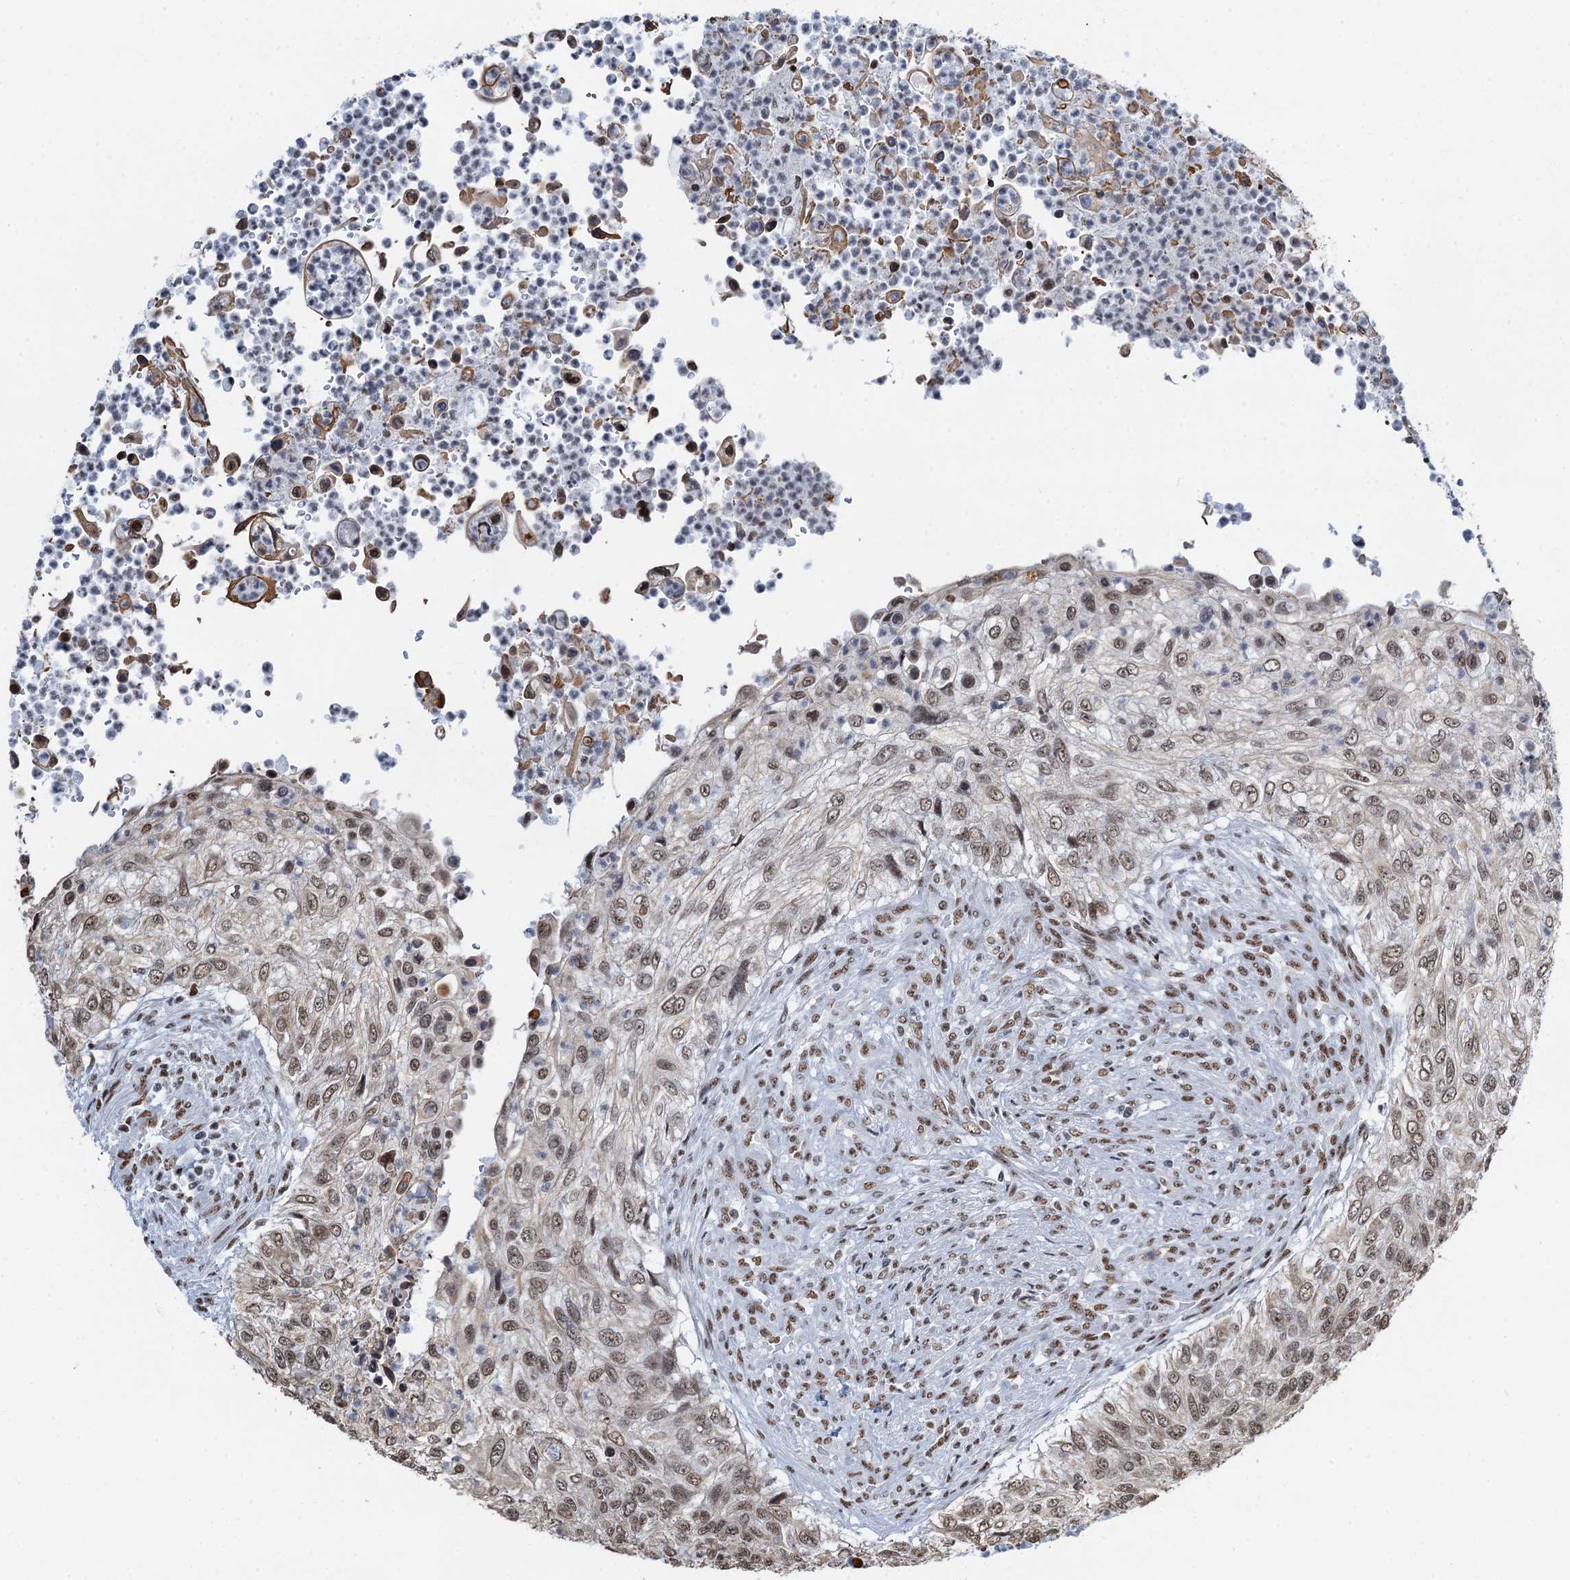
{"staining": {"intensity": "weak", "quantity": ">75%", "location": "nuclear"}, "tissue": "urothelial cancer", "cell_type": "Tumor cells", "image_type": "cancer", "snomed": [{"axis": "morphology", "description": "Urothelial carcinoma, High grade"}, {"axis": "topography", "description": "Urinary bladder"}], "caption": "Protein staining of urothelial carcinoma (high-grade) tissue exhibits weak nuclear positivity in approximately >75% of tumor cells.", "gene": "ZNF609", "patient": {"sex": "female", "age": 60}}